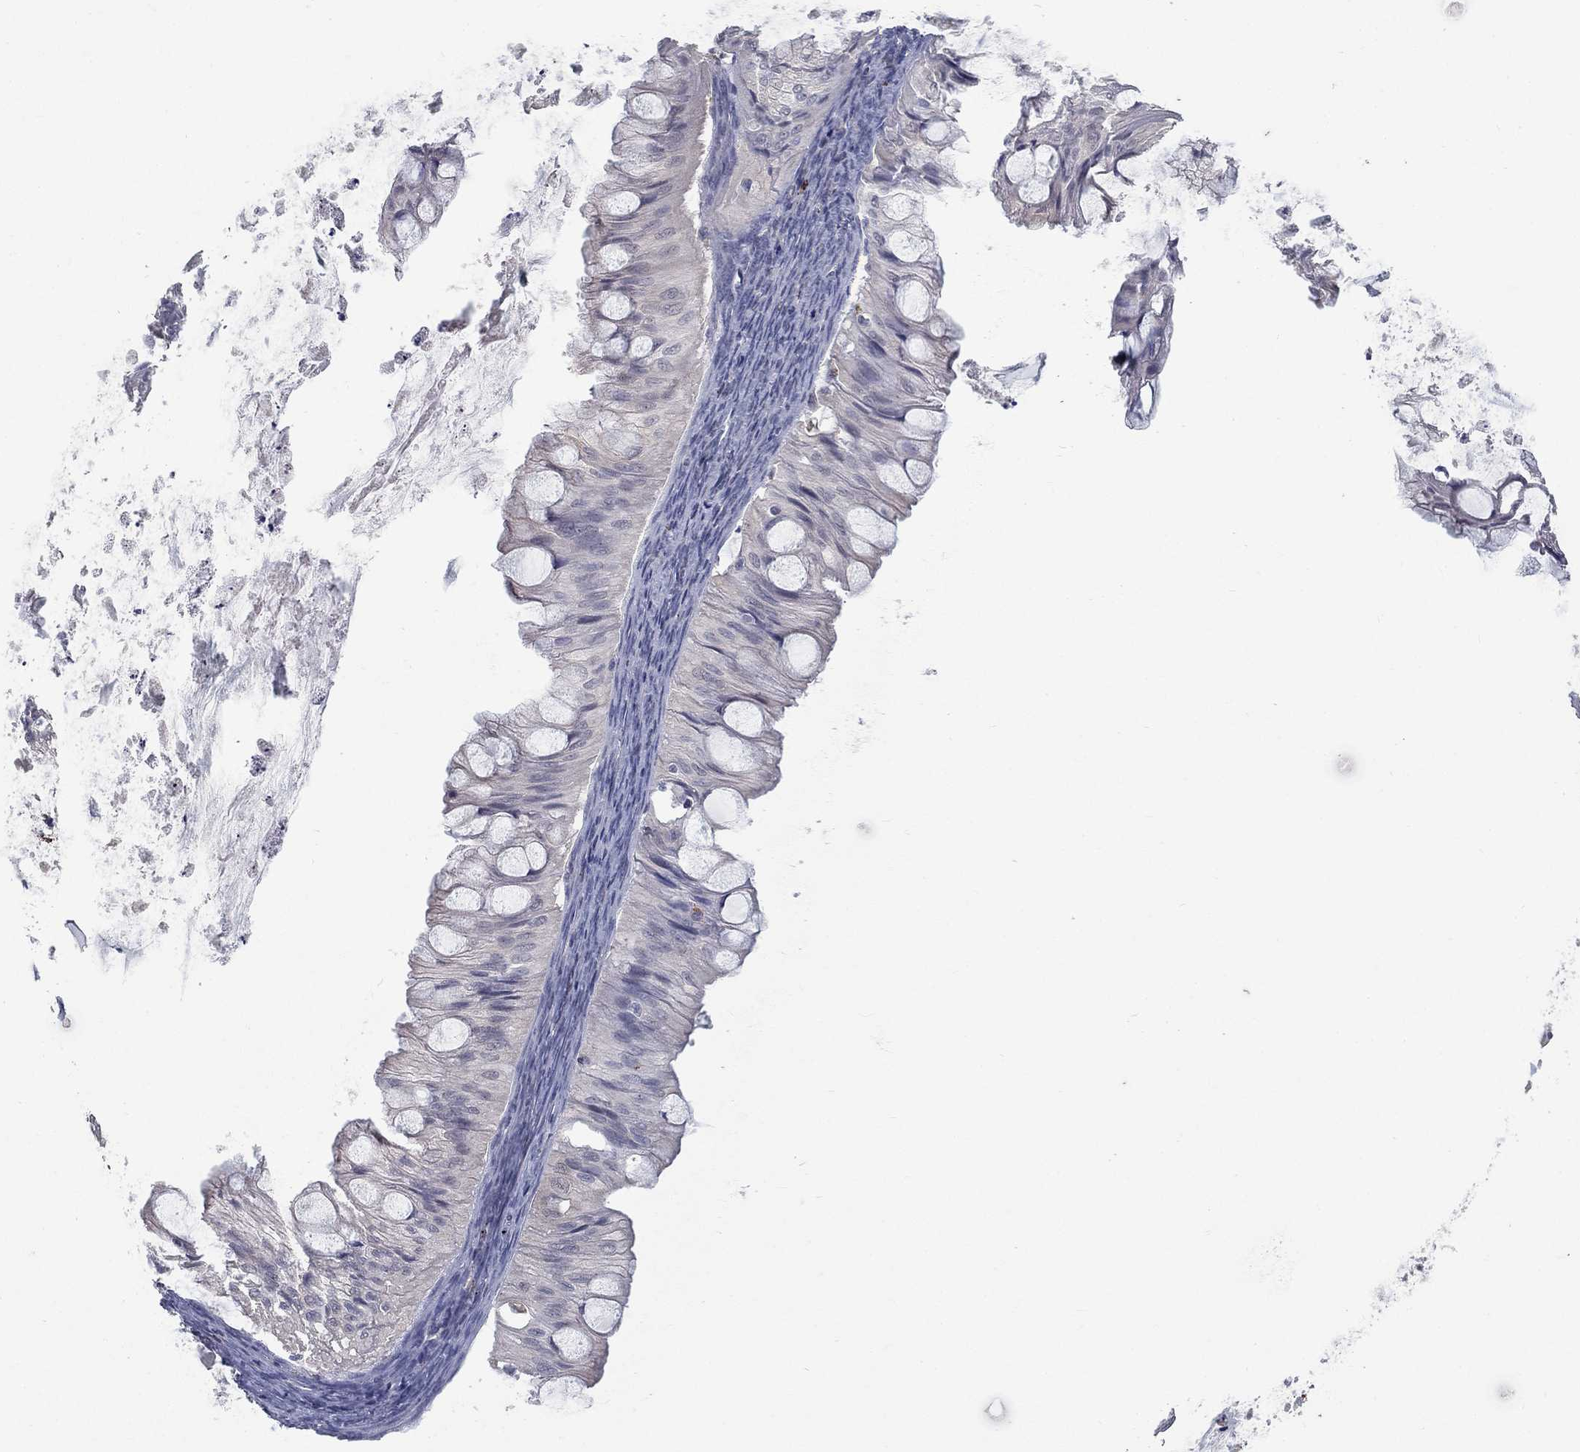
{"staining": {"intensity": "negative", "quantity": "none", "location": "none"}, "tissue": "ovarian cancer", "cell_type": "Tumor cells", "image_type": "cancer", "snomed": [{"axis": "morphology", "description": "Cystadenocarcinoma, mucinous, NOS"}, {"axis": "topography", "description": "Ovary"}], "caption": "An immunohistochemistry photomicrograph of ovarian mucinous cystadenocarcinoma is shown. There is no staining in tumor cells of ovarian mucinous cystadenocarcinoma. The staining was performed using DAB (3,3'-diaminobenzidine) to visualize the protein expression in brown, while the nuclei were stained in blue with hematoxylin (Magnification: 20x).", "gene": "MTSS2", "patient": {"sex": "female", "age": 57}}